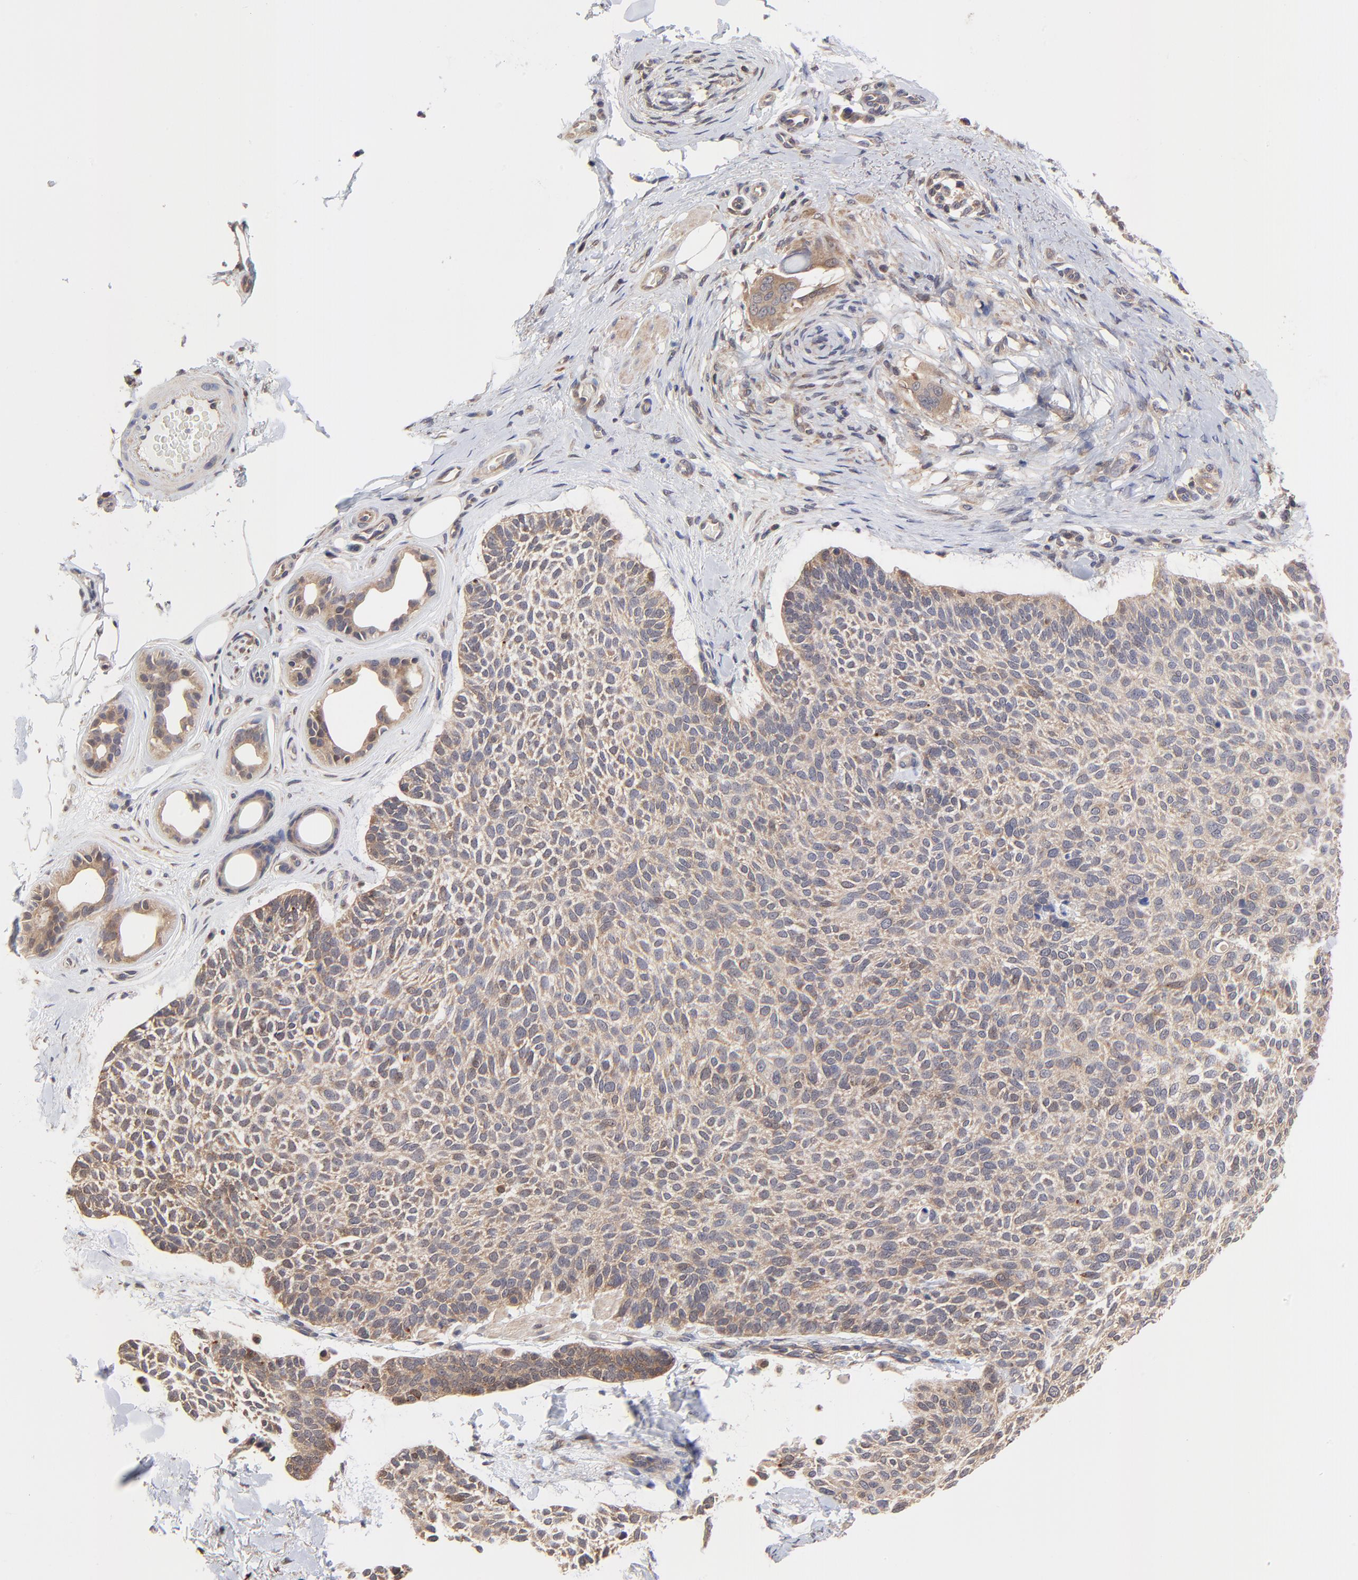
{"staining": {"intensity": "weak", "quantity": ">75%", "location": "cytoplasmic/membranous"}, "tissue": "skin cancer", "cell_type": "Tumor cells", "image_type": "cancer", "snomed": [{"axis": "morphology", "description": "Normal tissue, NOS"}, {"axis": "morphology", "description": "Basal cell carcinoma"}, {"axis": "topography", "description": "Skin"}], "caption": "Protein expression analysis of human skin cancer reveals weak cytoplasmic/membranous expression in approximately >75% of tumor cells. Using DAB (3,3'-diaminobenzidine) (brown) and hematoxylin (blue) stains, captured at high magnification using brightfield microscopy.", "gene": "PCMT1", "patient": {"sex": "female", "age": 70}}